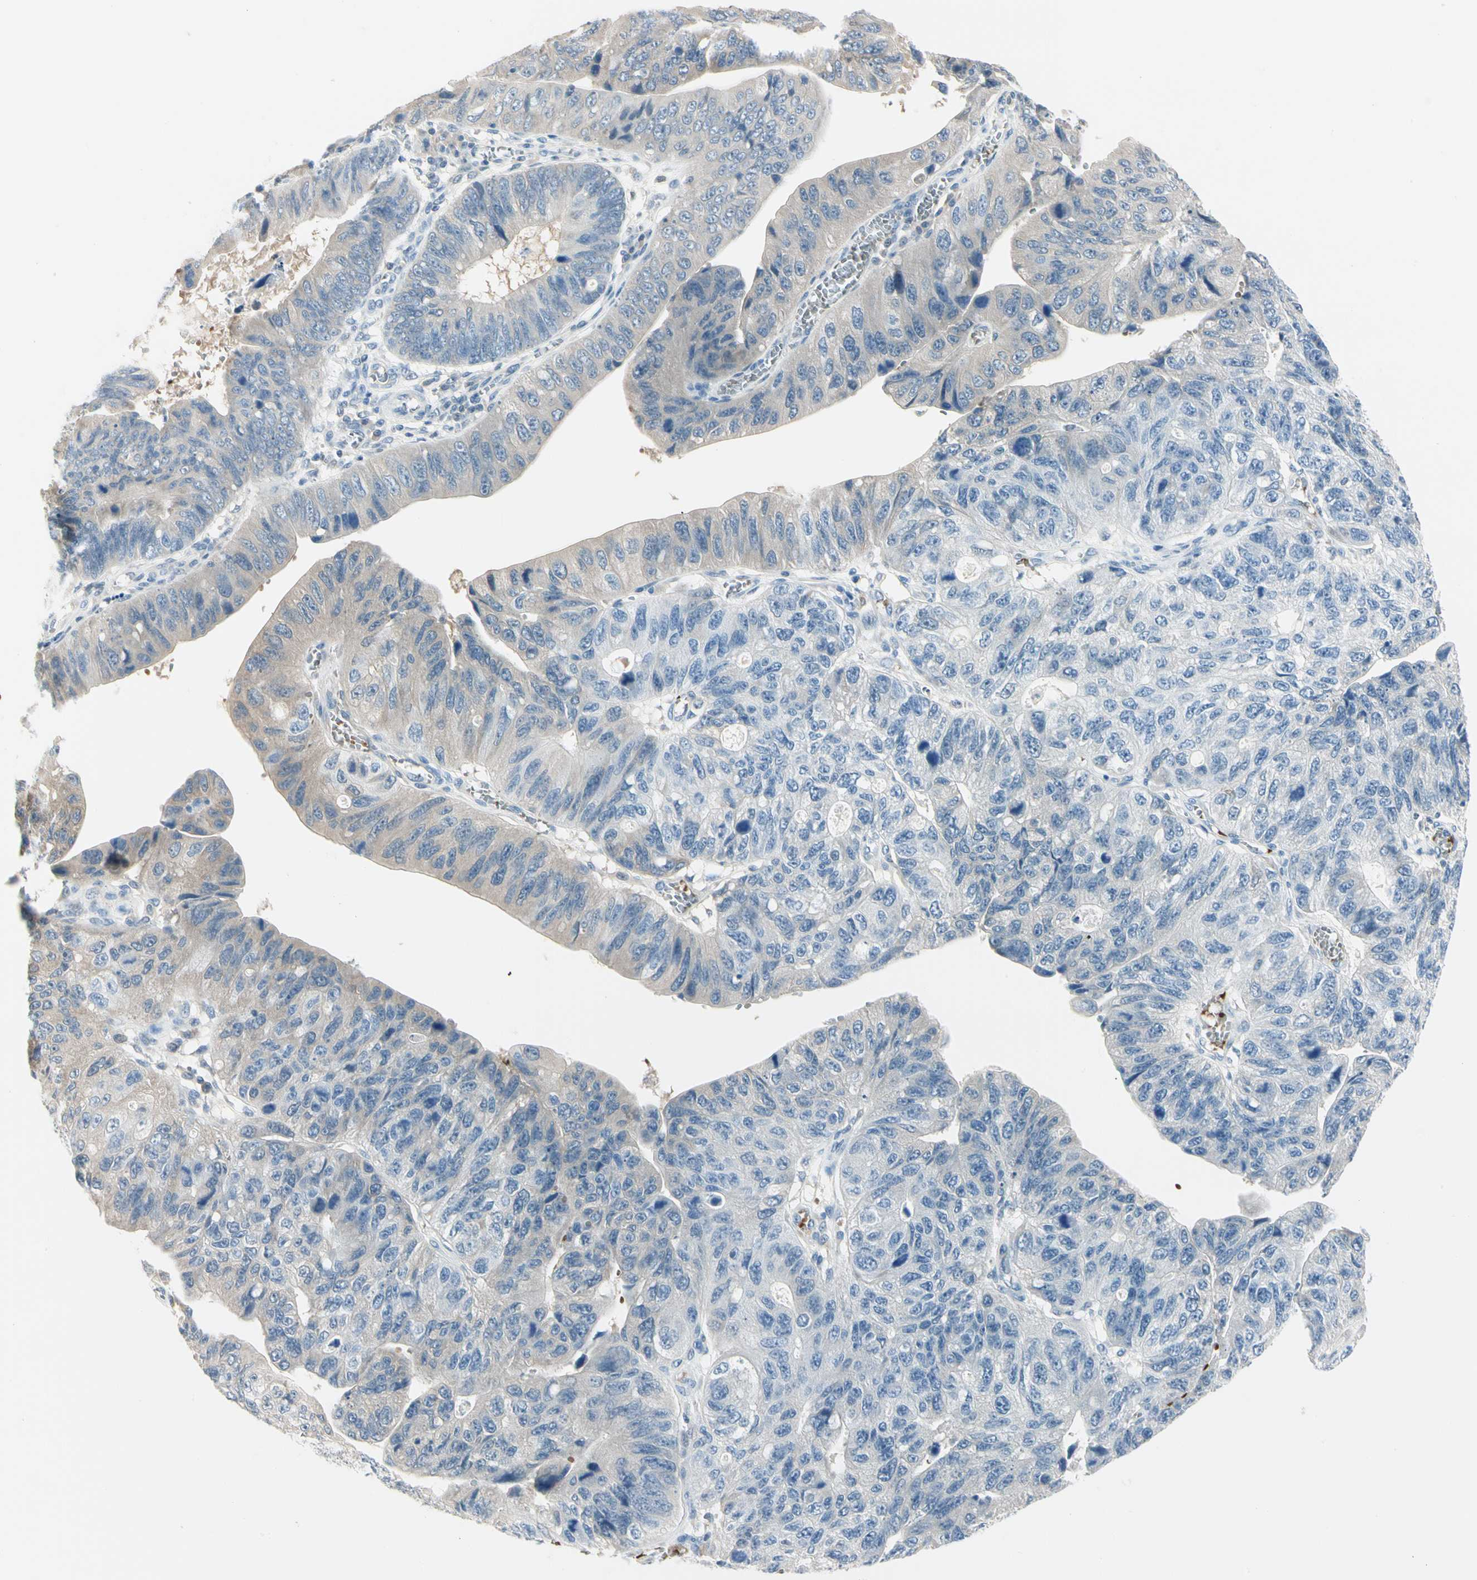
{"staining": {"intensity": "weak", "quantity": "25%-75%", "location": "cytoplasmic/membranous"}, "tissue": "stomach cancer", "cell_type": "Tumor cells", "image_type": "cancer", "snomed": [{"axis": "morphology", "description": "Adenocarcinoma, NOS"}, {"axis": "topography", "description": "Stomach"}], "caption": "Protein expression analysis of stomach adenocarcinoma shows weak cytoplasmic/membranous positivity in about 25%-75% of tumor cells.", "gene": "CA1", "patient": {"sex": "male", "age": 59}}